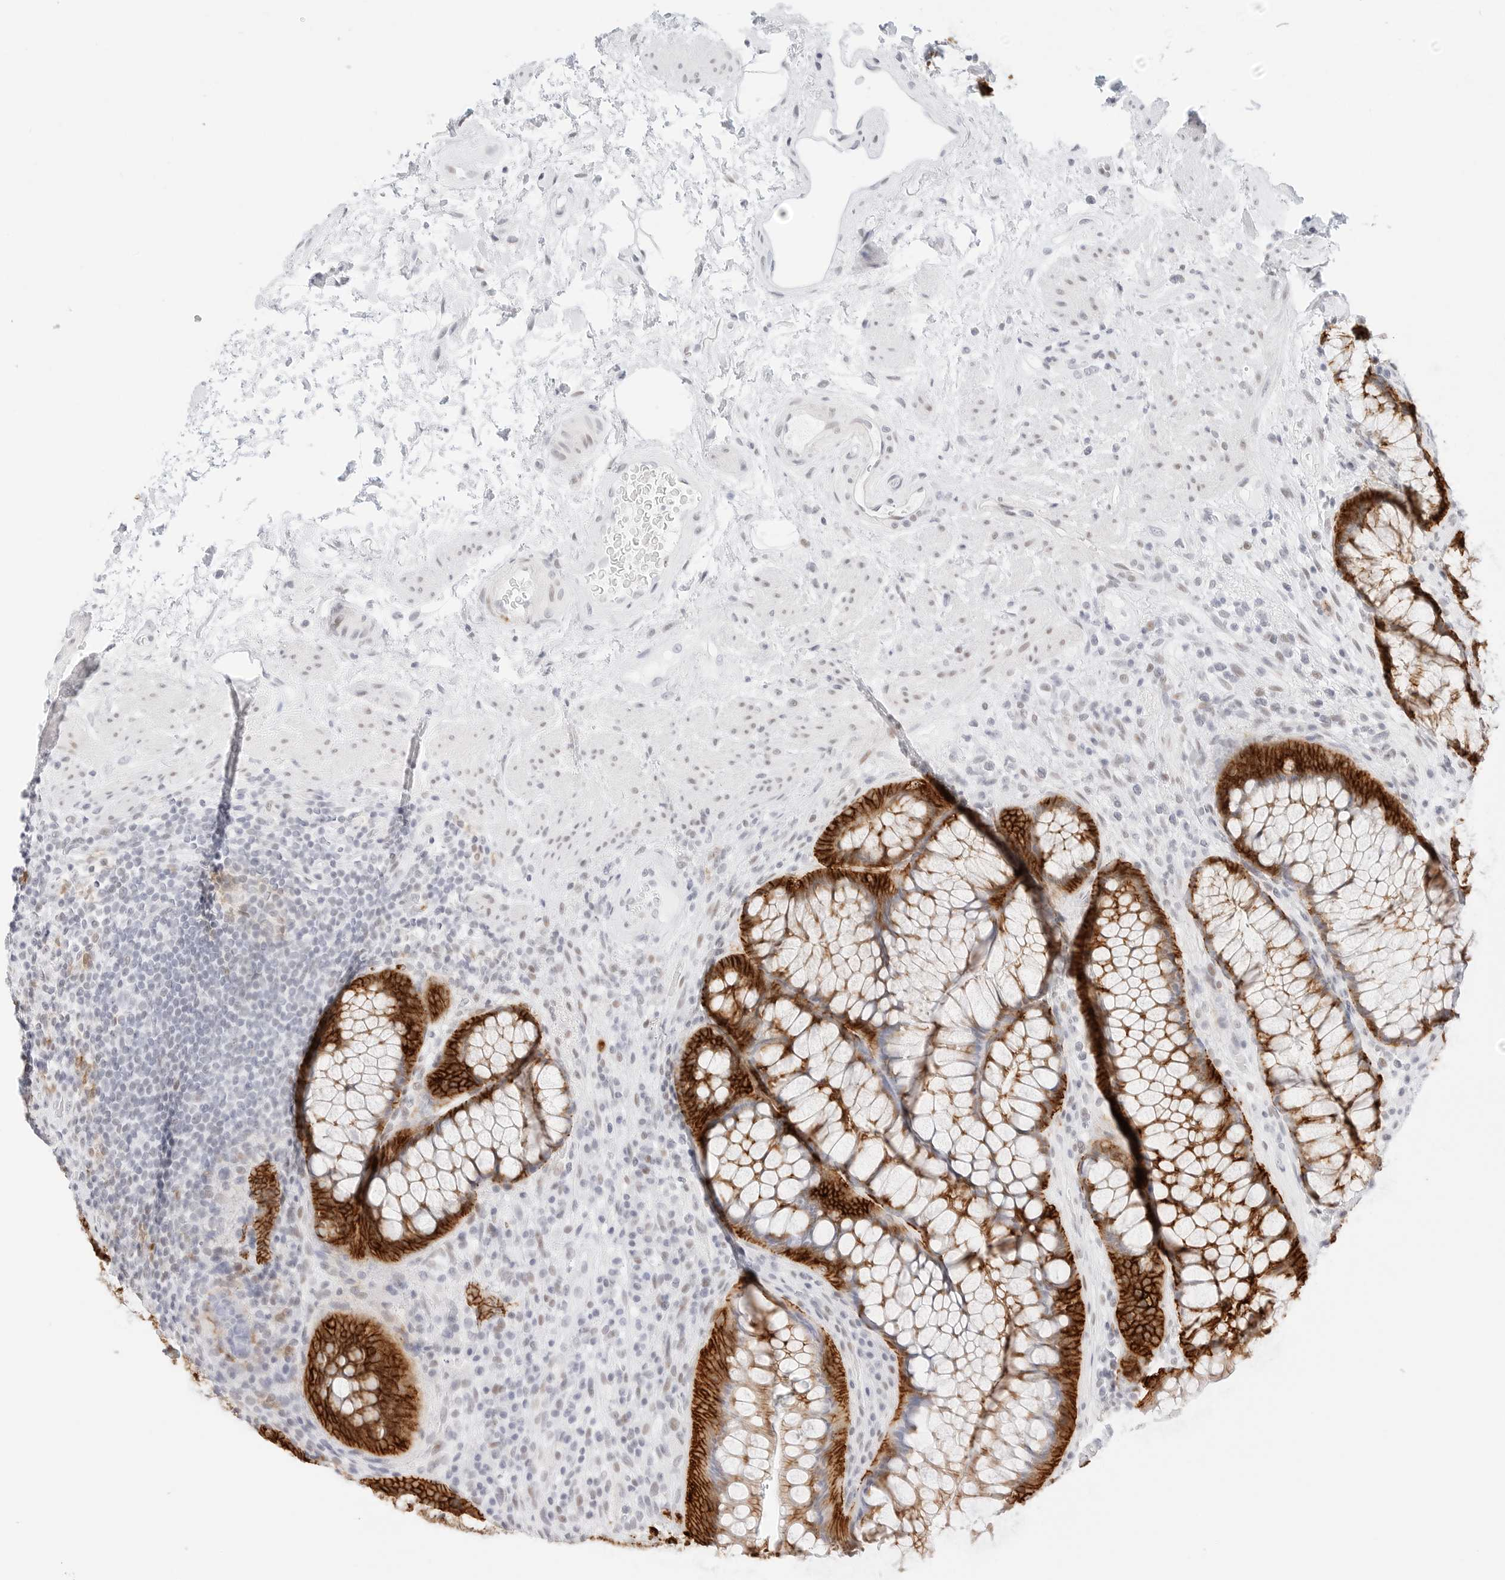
{"staining": {"intensity": "strong", "quantity": ">75%", "location": "cytoplasmic/membranous"}, "tissue": "rectum", "cell_type": "Glandular cells", "image_type": "normal", "snomed": [{"axis": "morphology", "description": "Normal tissue, NOS"}, {"axis": "topography", "description": "Rectum"}], "caption": "A high-resolution photomicrograph shows immunohistochemistry staining of unremarkable rectum, which displays strong cytoplasmic/membranous positivity in approximately >75% of glandular cells. The staining is performed using DAB brown chromogen to label protein expression. The nuclei are counter-stained blue using hematoxylin.", "gene": "CDH1", "patient": {"sex": "male", "age": 51}}